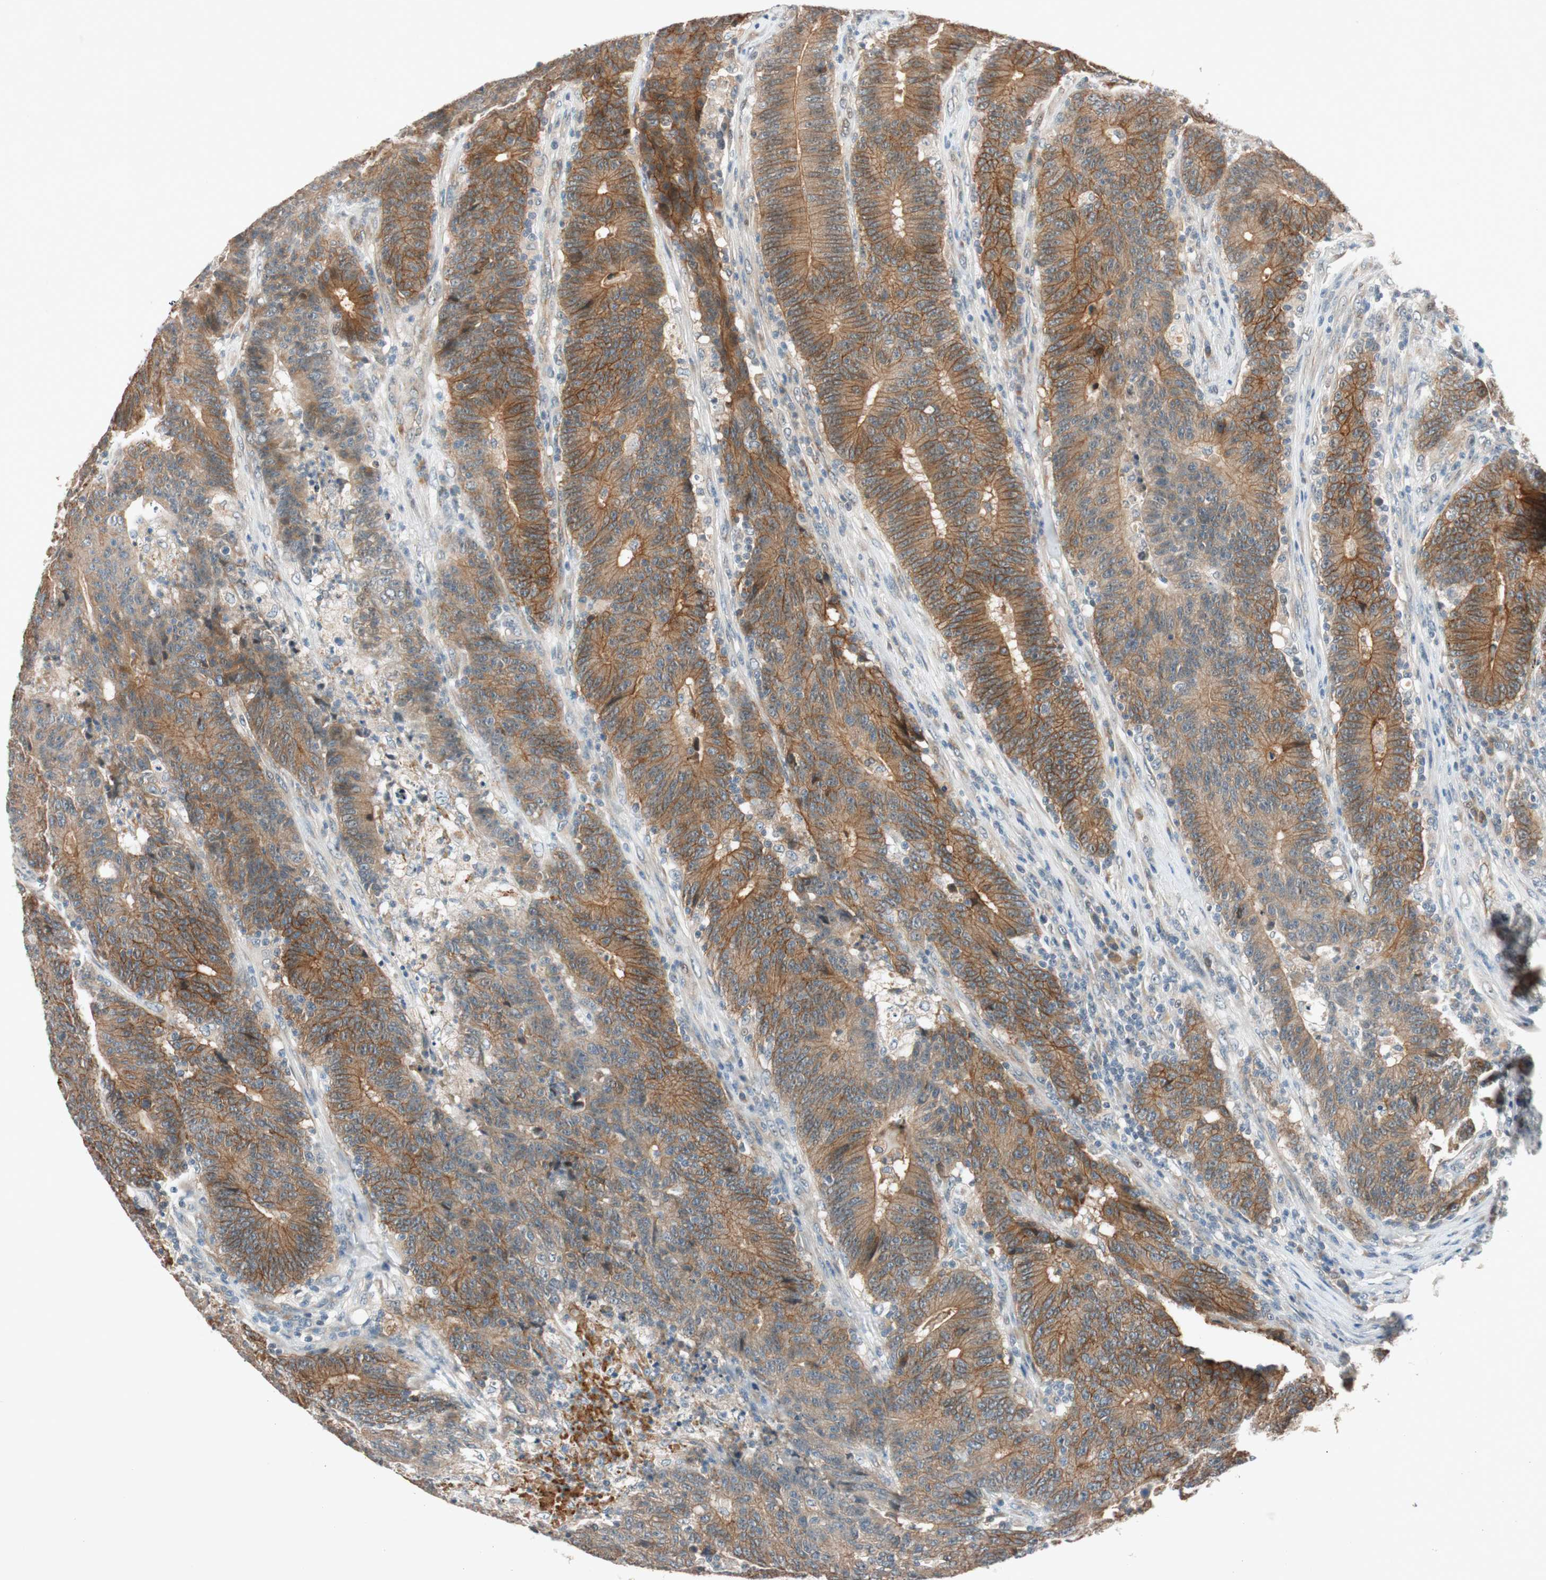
{"staining": {"intensity": "strong", "quantity": ">75%", "location": "cytoplasmic/membranous"}, "tissue": "colorectal cancer", "cell_type": "Tumor cells", "image_type": "cancer", "snomed": [{"axis": "morphology", "description": "Normal tissue, NOS"}, {"axis": "morphology", "description": "Adenocarcinoma, NOS"}, {"axis": "topography", "description": "Colon"}], "caption": "Tumor cells show high levels of strong cytoplasmic/membranous staining in approximately >75% of cells in colorectal cancer.", "gene": "EPHA6", "patient": {"sex": "female", "age": 75}}